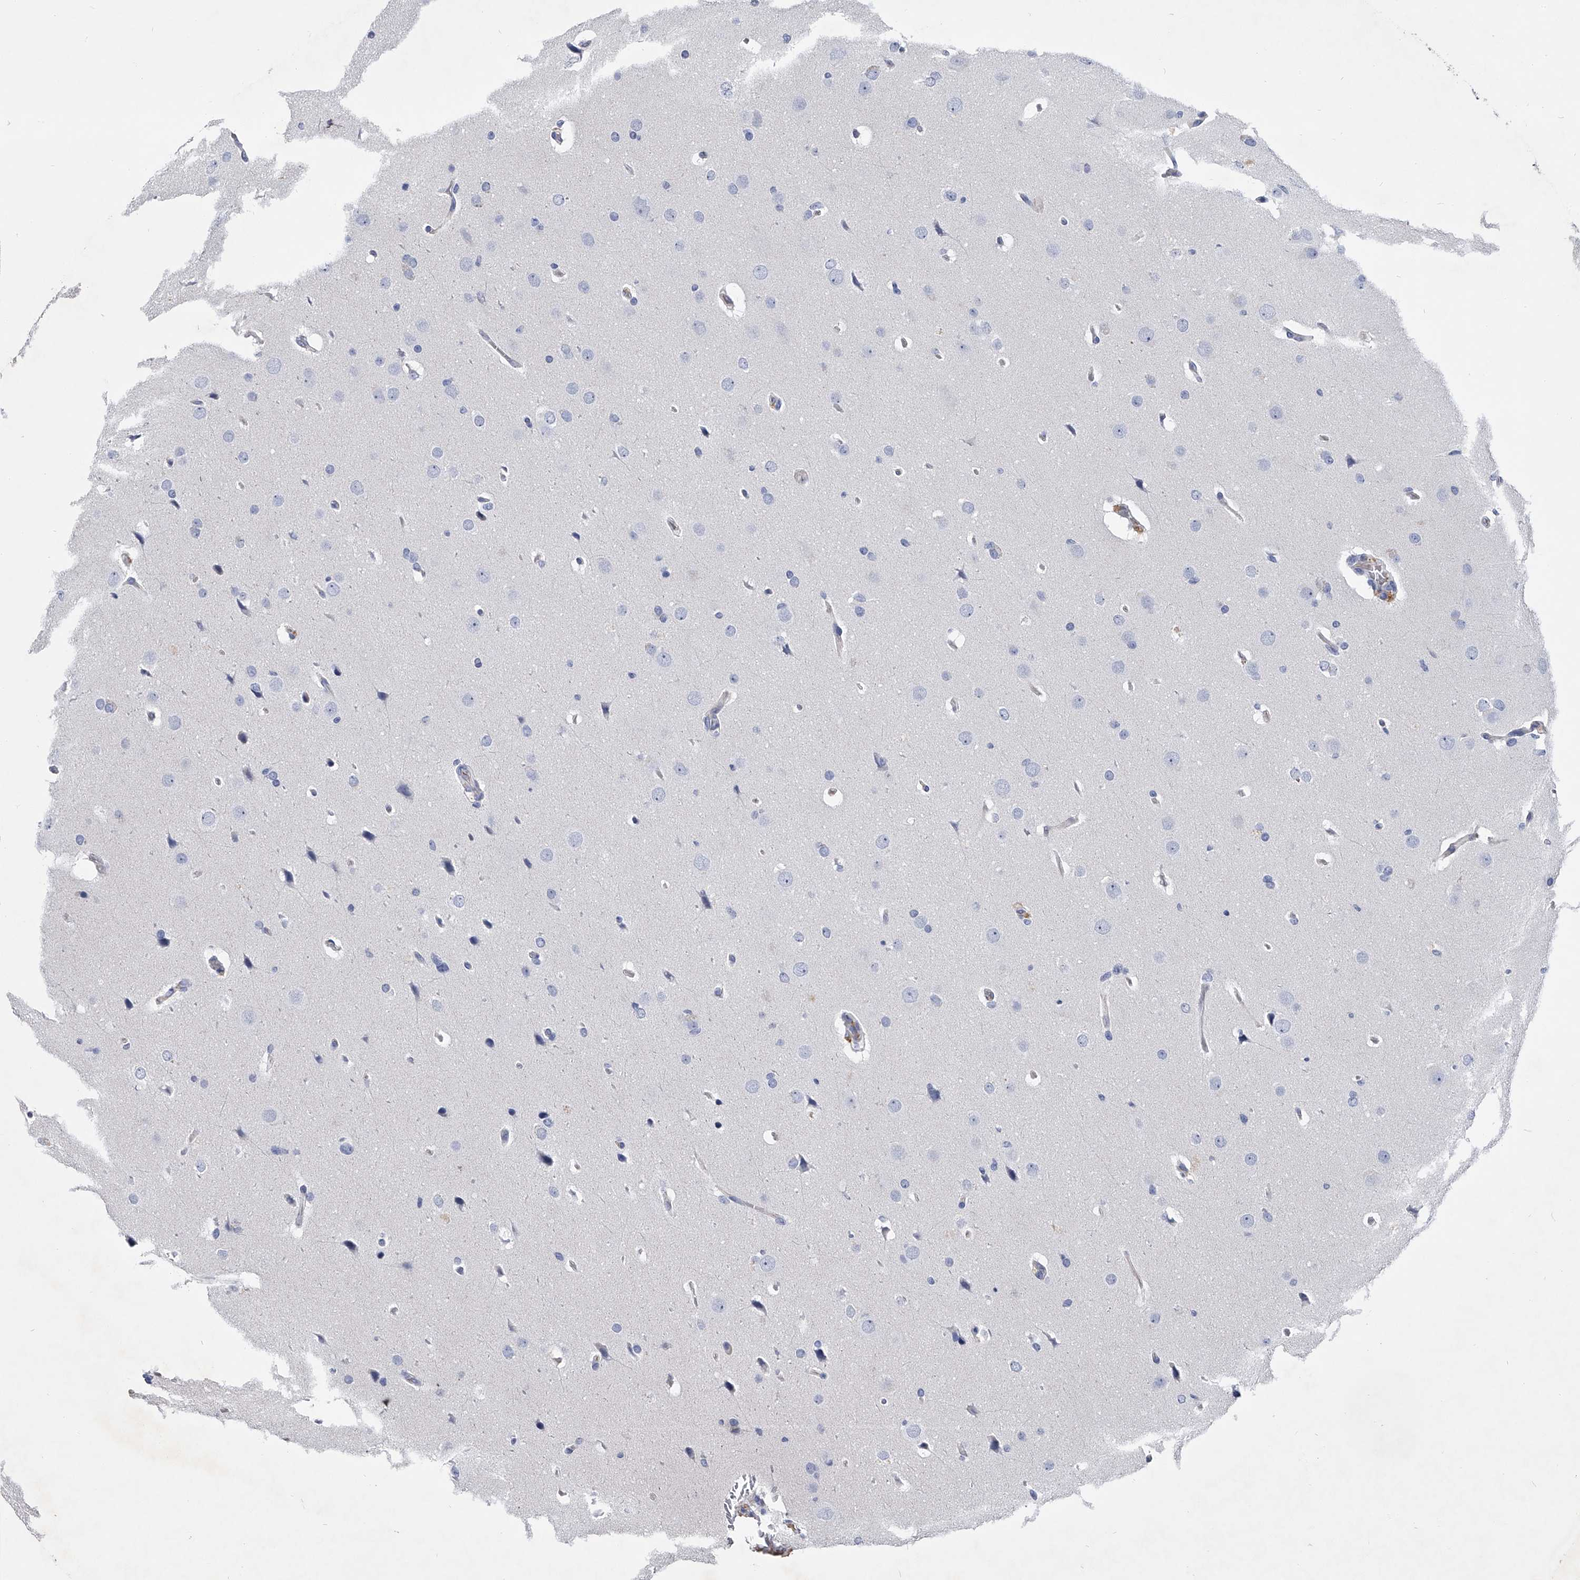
{"staining": {"intensity": "negative", "quantity": "none", "location": "none"}, "tissue": "glioma", "cell_type": "Tumor cells", "image_type": "cancer", "snomed": [{"axis": "morphology", "description": "Glioma, malignant, Low grade"}, {"axis": "topography", "description": "Brain"}], "caption": "There is no significant expression in tumor cells of malignant glioma (low-grade).", "gene": "EFCAB7", "patient": {"sex": "female", "age": 37}}